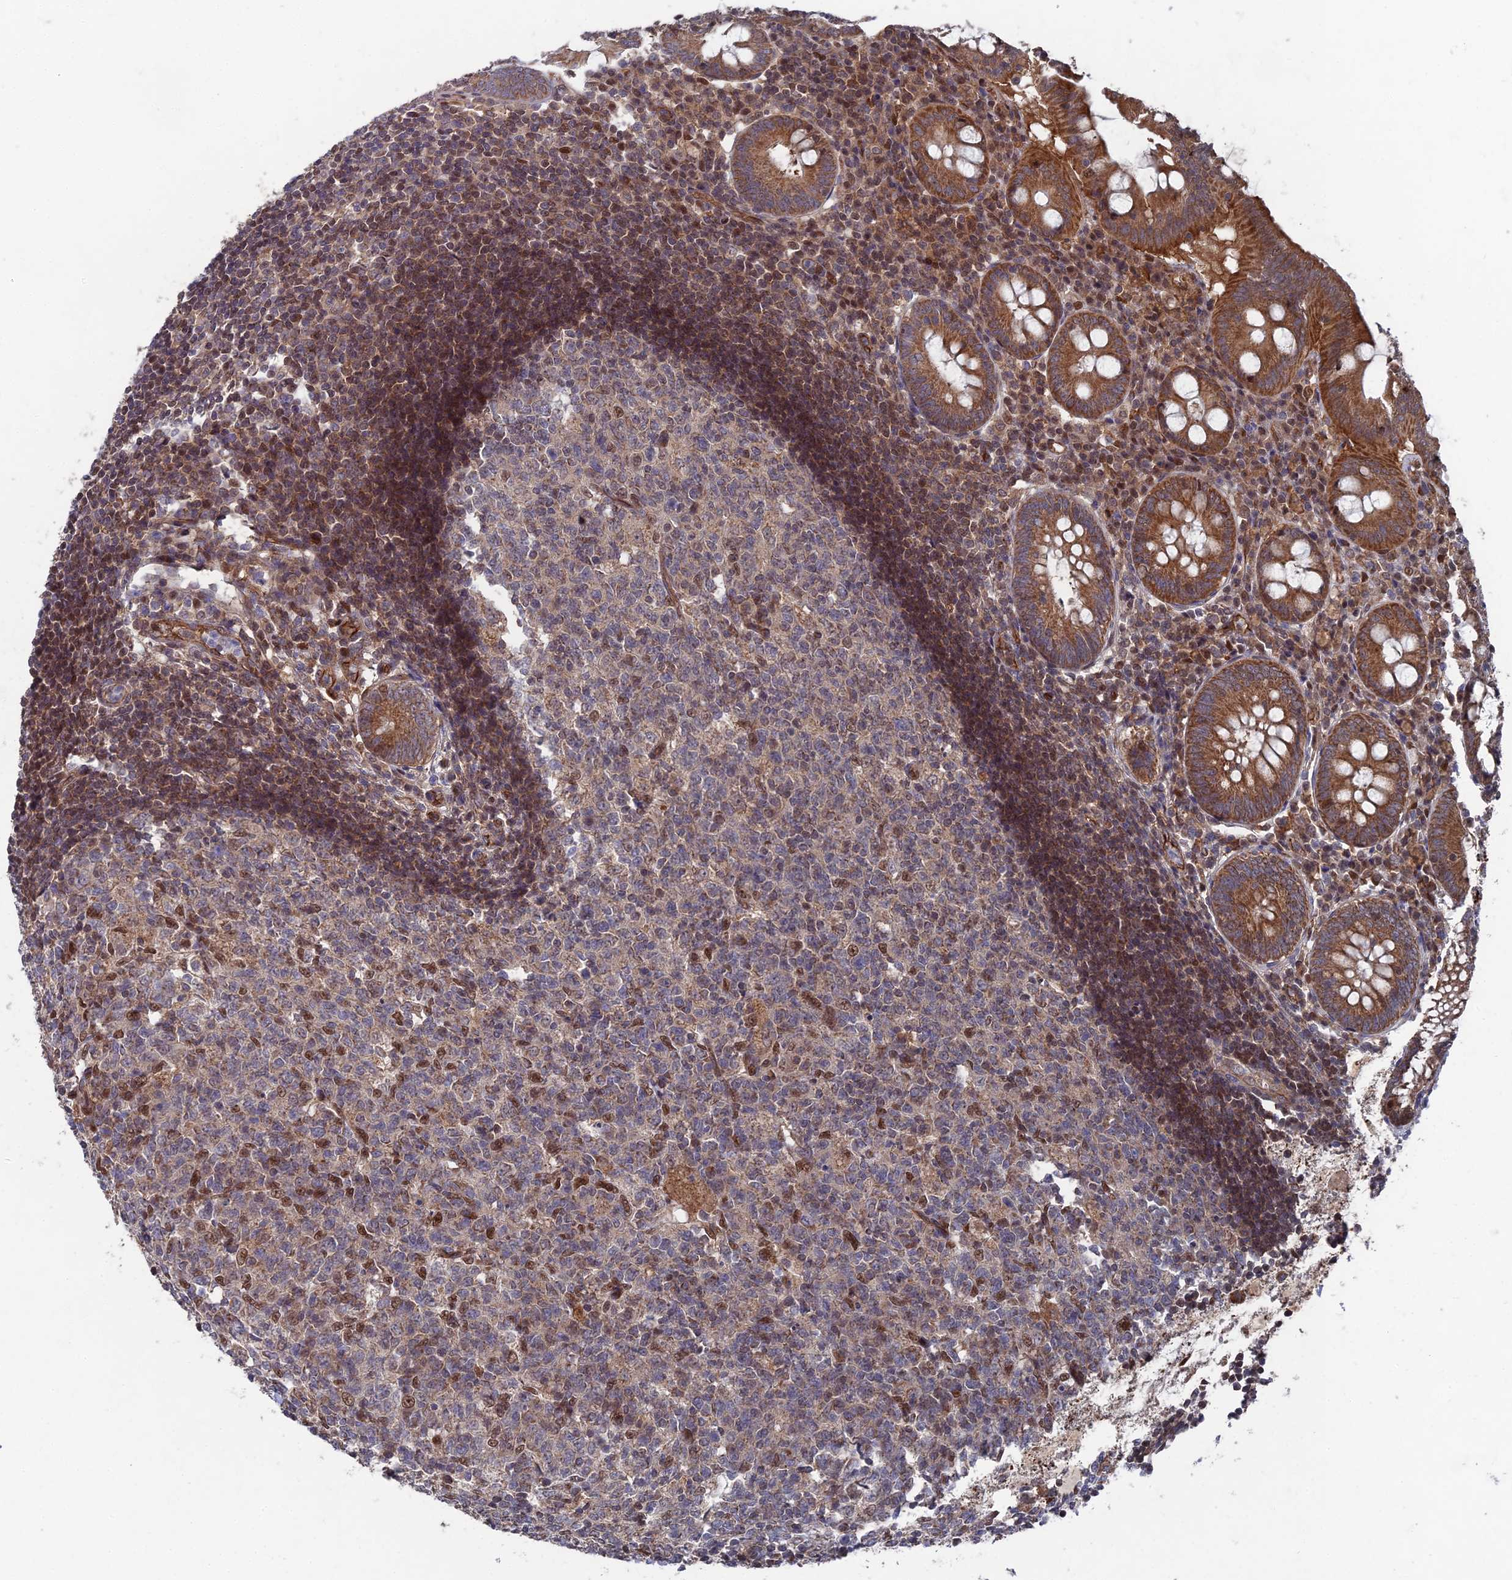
{"staining": {"intensity": "moderate", "quantity": ">75%", "location": "cytoplasmic/membranous"}, "tissue": "appendix", "cell_type": "Glandular cells", "image_type": "normal", "snomed": [{"axis": "morphology", "description": "Normal tissue, NOS"}, {"axis": "topography", "description": "Appendix"}], "caption": "Immunohistochemistry histopathology image of unremarkable human appendix stained for a protein (brown), which shows medium levels of moderate cytoplasmic/membranous positivity in about >75% of glandular cells.", "gene": "UNC5D", "patient": {"sex": "female", "age": 54}}